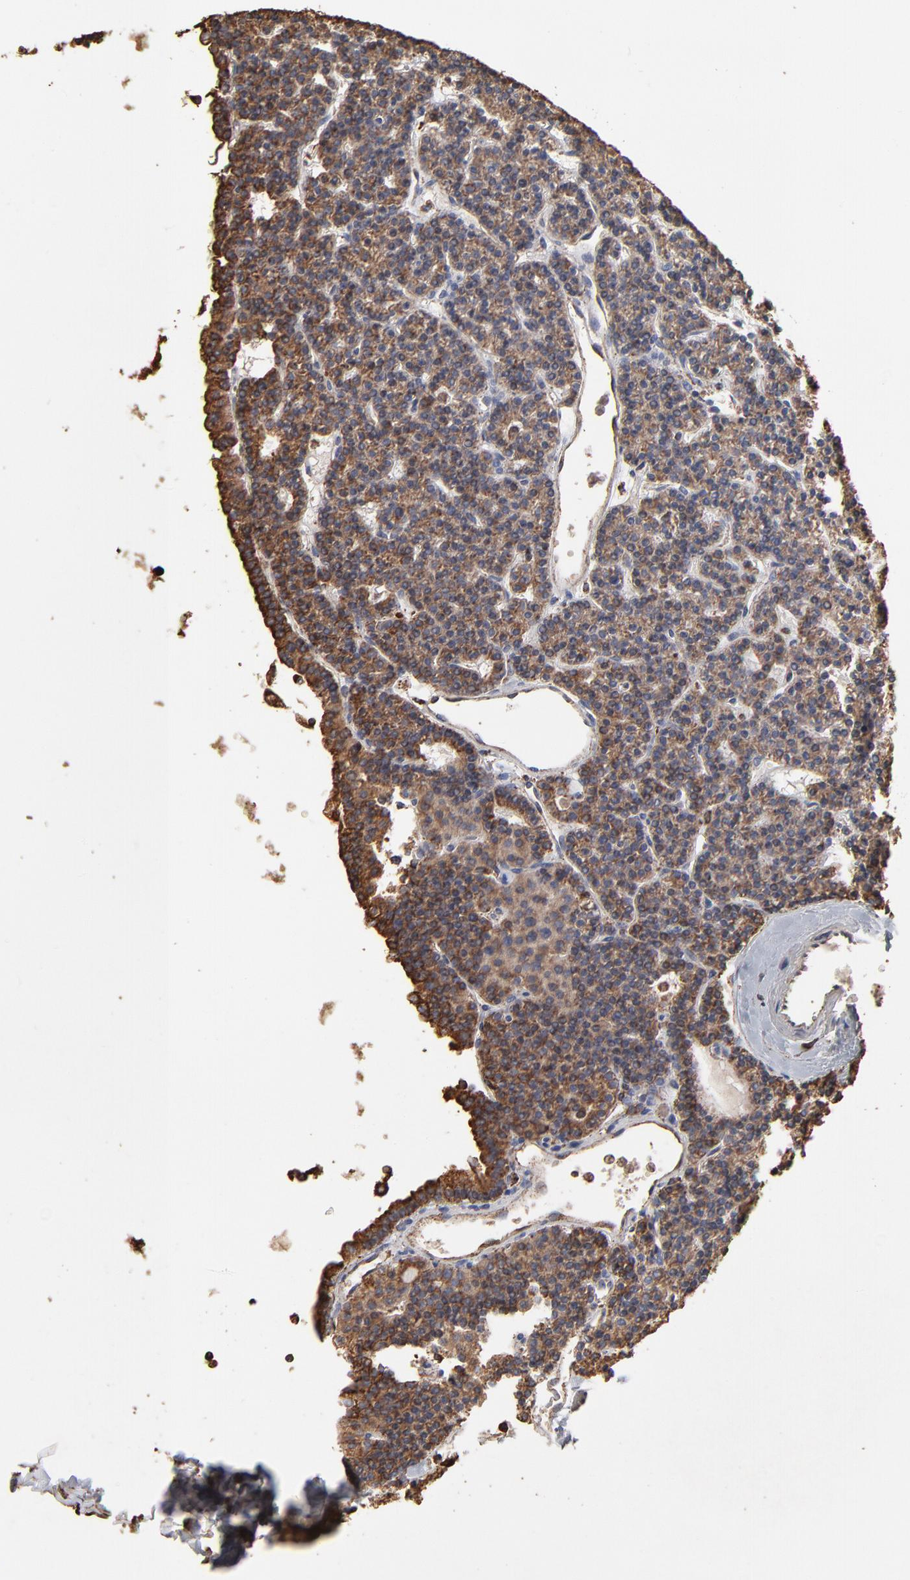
{"staining": {"intensity": "strong", "quantity": ">75%", "location": "cytoplasmic/membranous"}, "tissue": "parathyroid gland", "cell_type": "Glandular cells", "image_type": "normal", "snomed": [{"axis": "morphology", "description": "Normal tissue, NOS"}, {"axis": "topography", "description": "Parathyroid gland"}], "caption": "A brown stain highlights strong cytoplasmic/membranous expression of a protein in glandular cells of normal human parathyroid gland. The protein is shown in brown color, while the nuclei are stained blue.", "gene": "PDIA3", "patient": {"sex": "female", "age": 45}}